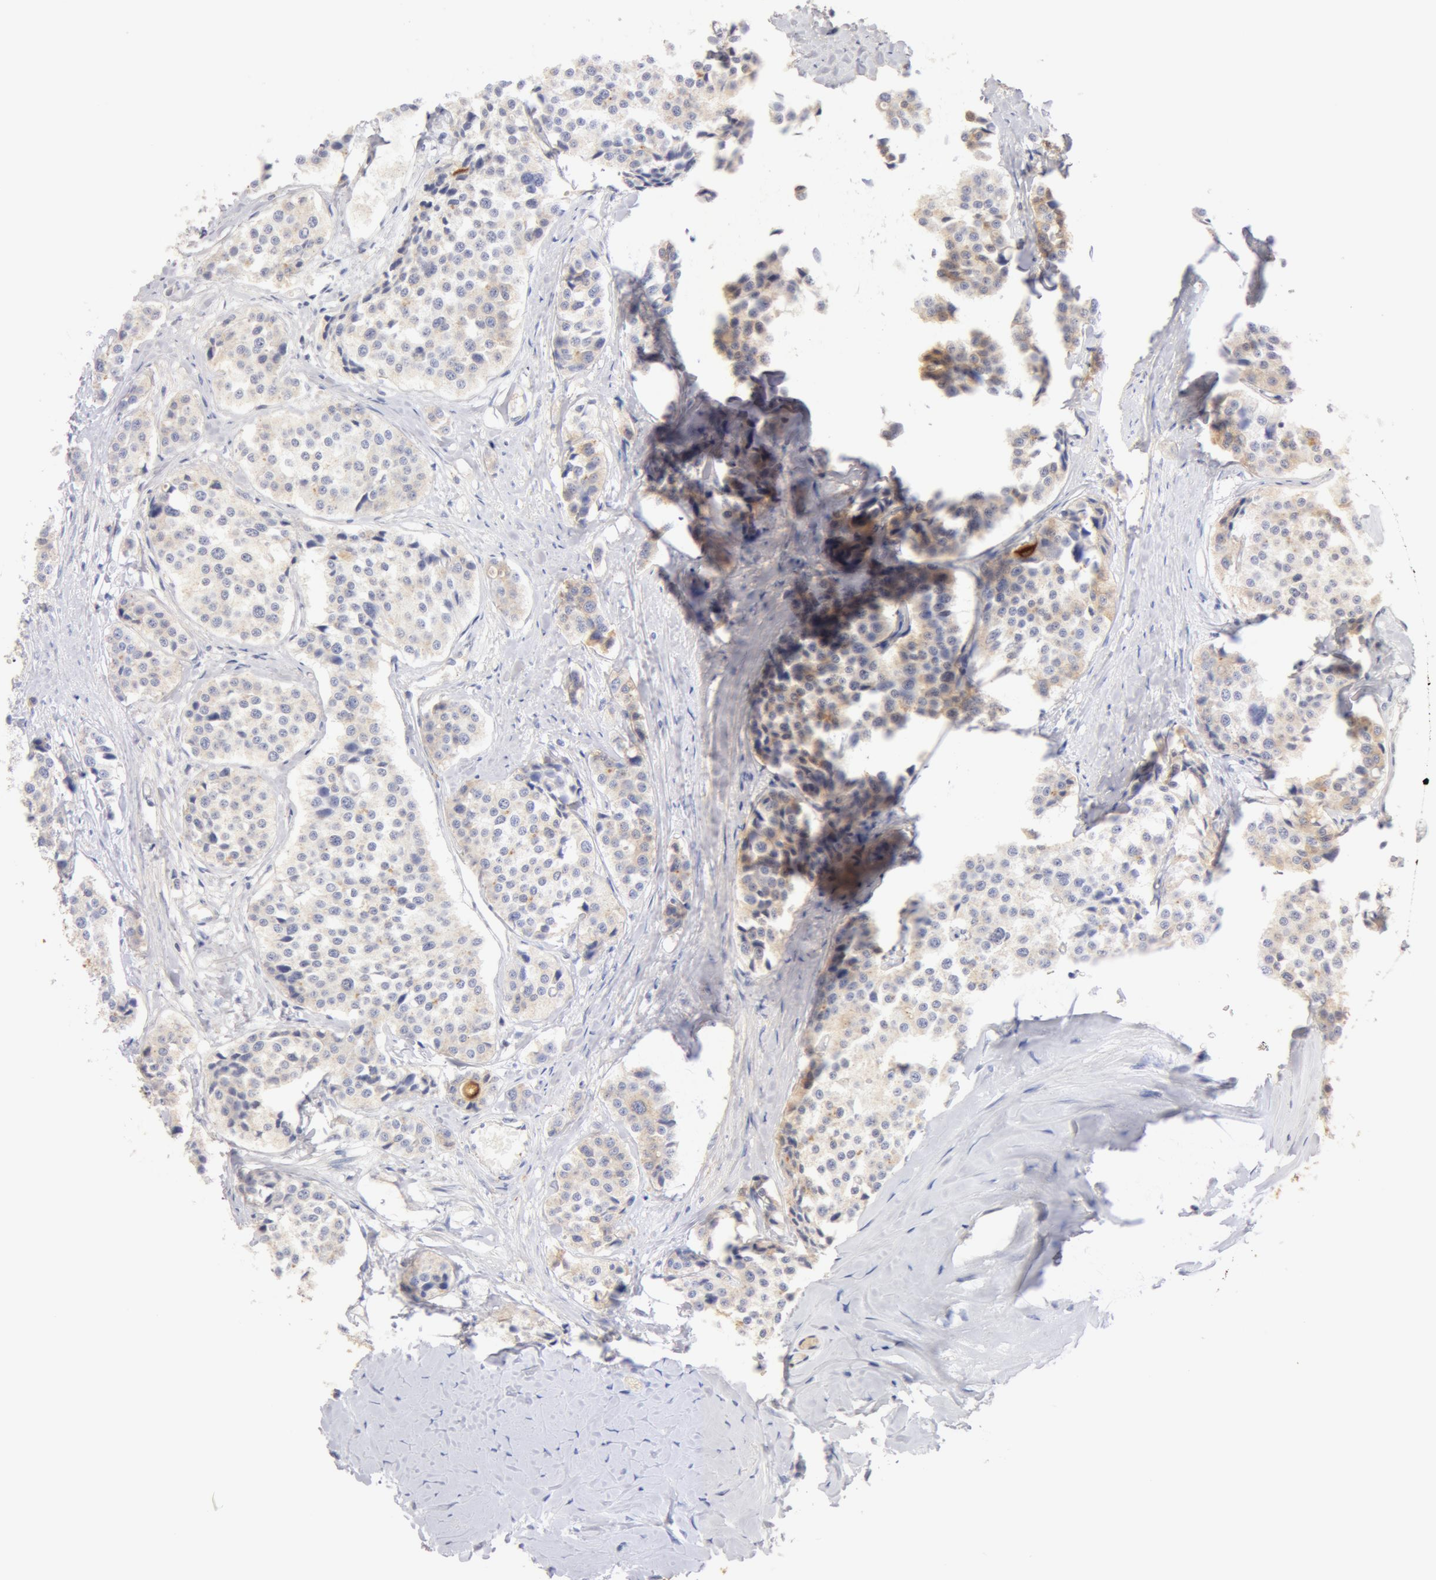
{"staining": {"intensity": "weak", "quantity": "25%-75%", "location": "cytoplasmic/membranous"}, "tissue": "carcinoid", "cell_type": "Tumor cells", "image_type": "cancer", "snomed": [{"axis": "morphology", "description": "Carcinoid, malignant, NOS"}, {"axis": "topography", "description": "Small intestine"}], "caption": "Carcinoid stained with DAB immunohistochemistry (IHC) exhibits low levels of weak cytoplasmic/membranous positivity in approximately 25%-75% of tumor cells.", "gene": "GC", "patient": {"sex": "male", "age": 60}}